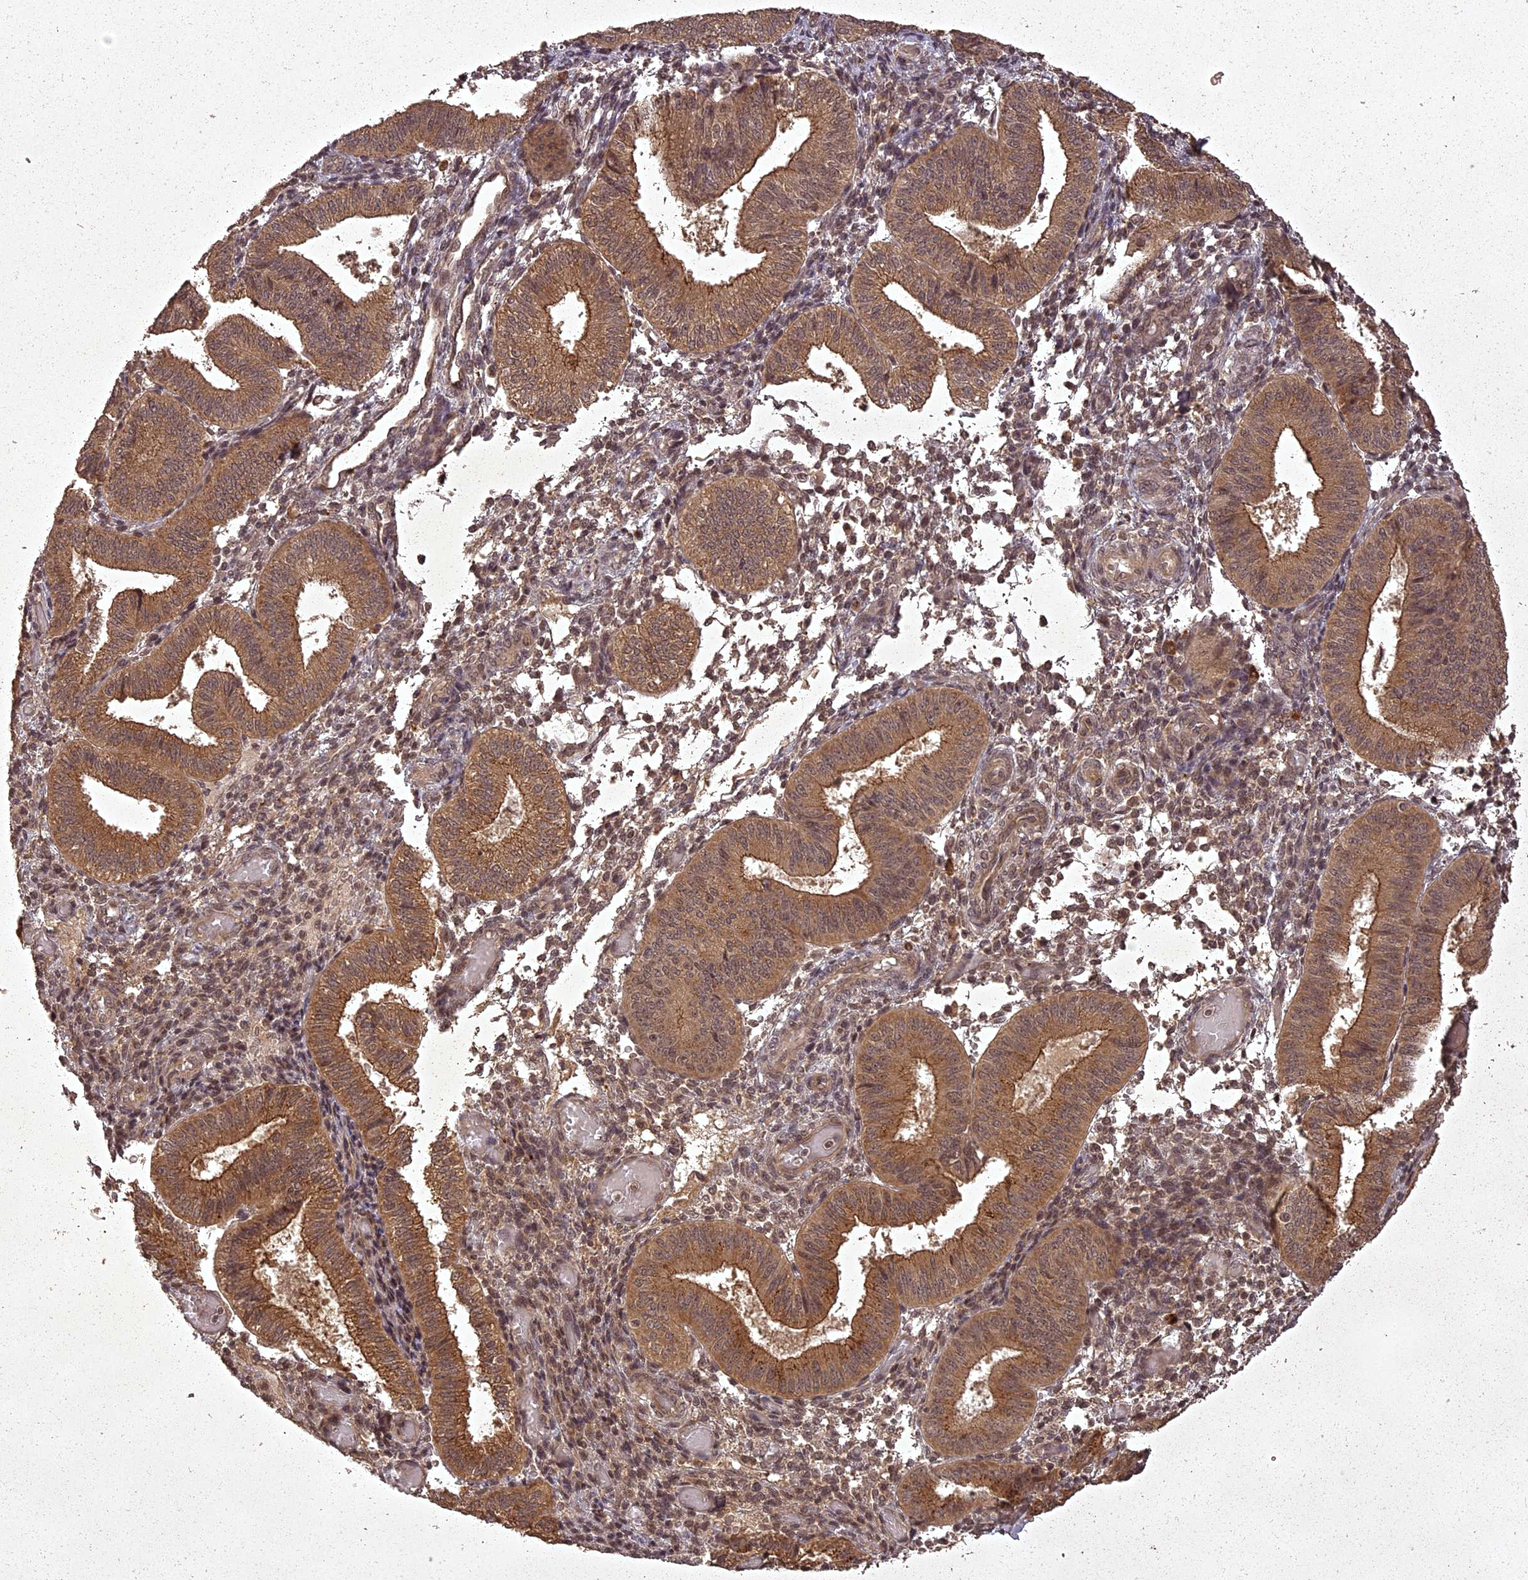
{"staining": {"intensity": "moderate", "quantity": ">75%", "location": "cytoplasmic/membranous,nuclear"}, "tissue": "endometrium", "cell_type": "Cells in endometrial stroma", "image_type": "normal", "snomed": [{"axis": "morphology", "description": "Normal tissue, NOS"}, {"axis": "topography", "description": "Endometrium"}], "caption": "Immunohistochemical staining of normal endometrium exhibits >75% levels of moderate cytoplasmic/membranous,nuclear protein staining in approximately >75% of cells in endometrial stroma. (DAB (3,3'-diaminobenzidine) IHC, brown staining for protein, blue staining for nuclei).", "gene": "ING5", "patient": {"sex": "female", "age": 34}}